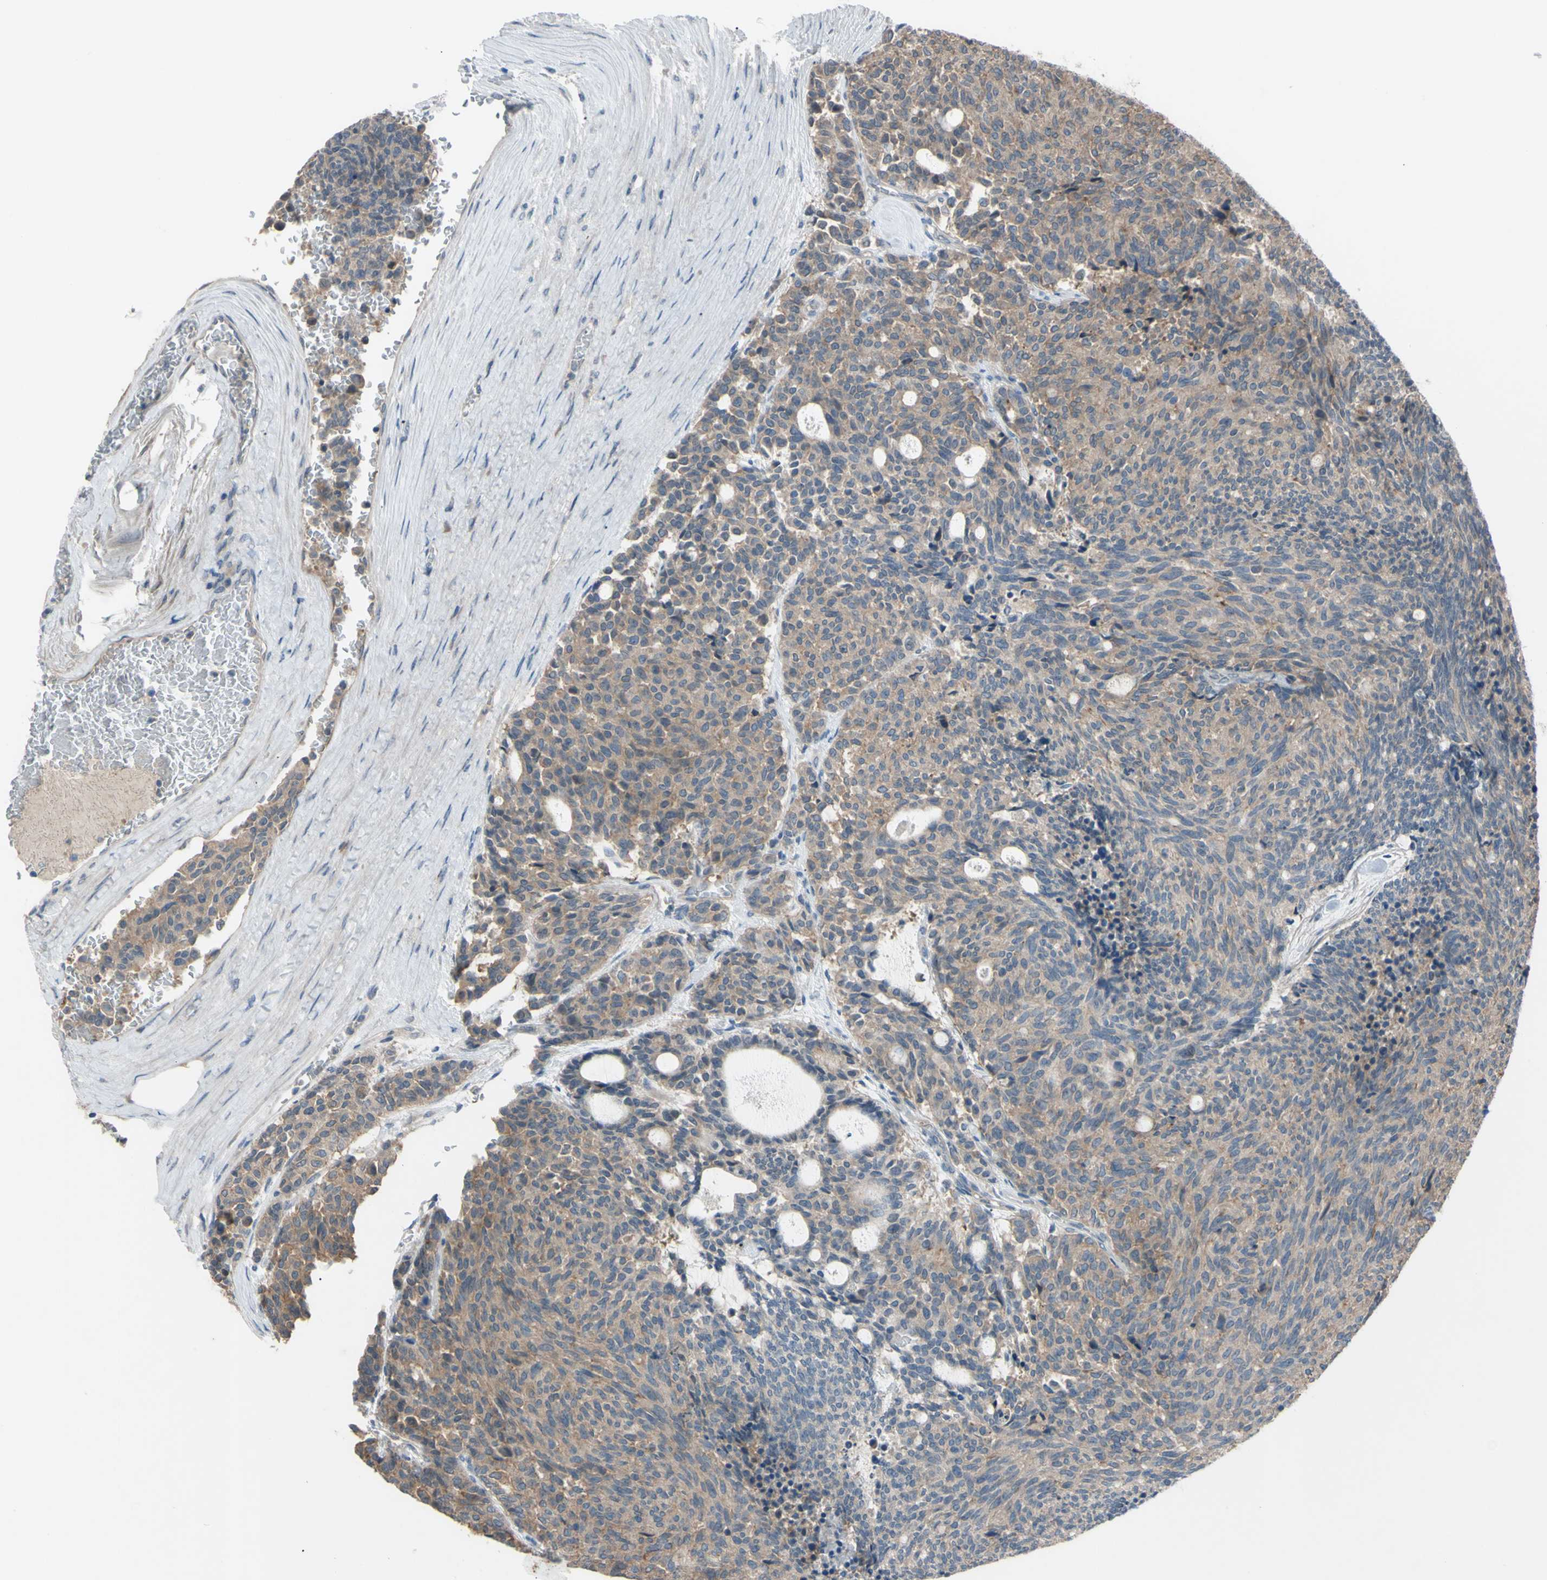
{"staining": {"intensity": "moderate", "quantity": ">75%", "location": "cytoplasmic/membranous"}, "tissue": "carcinoid", "cell_type": "Tumor cells", "image_type": "cancer", "snomed": [{"axis": "morphology", "description": "Carcinoid, malignant, NOS"}, {"axis": "topography", "description": "Pancreas"}], "caption": "Carcinoid stained with a protein marker displays moderate staining in tumor cells.", "gene": "AFP", "patient": {"sex": "female", "age": 54}}